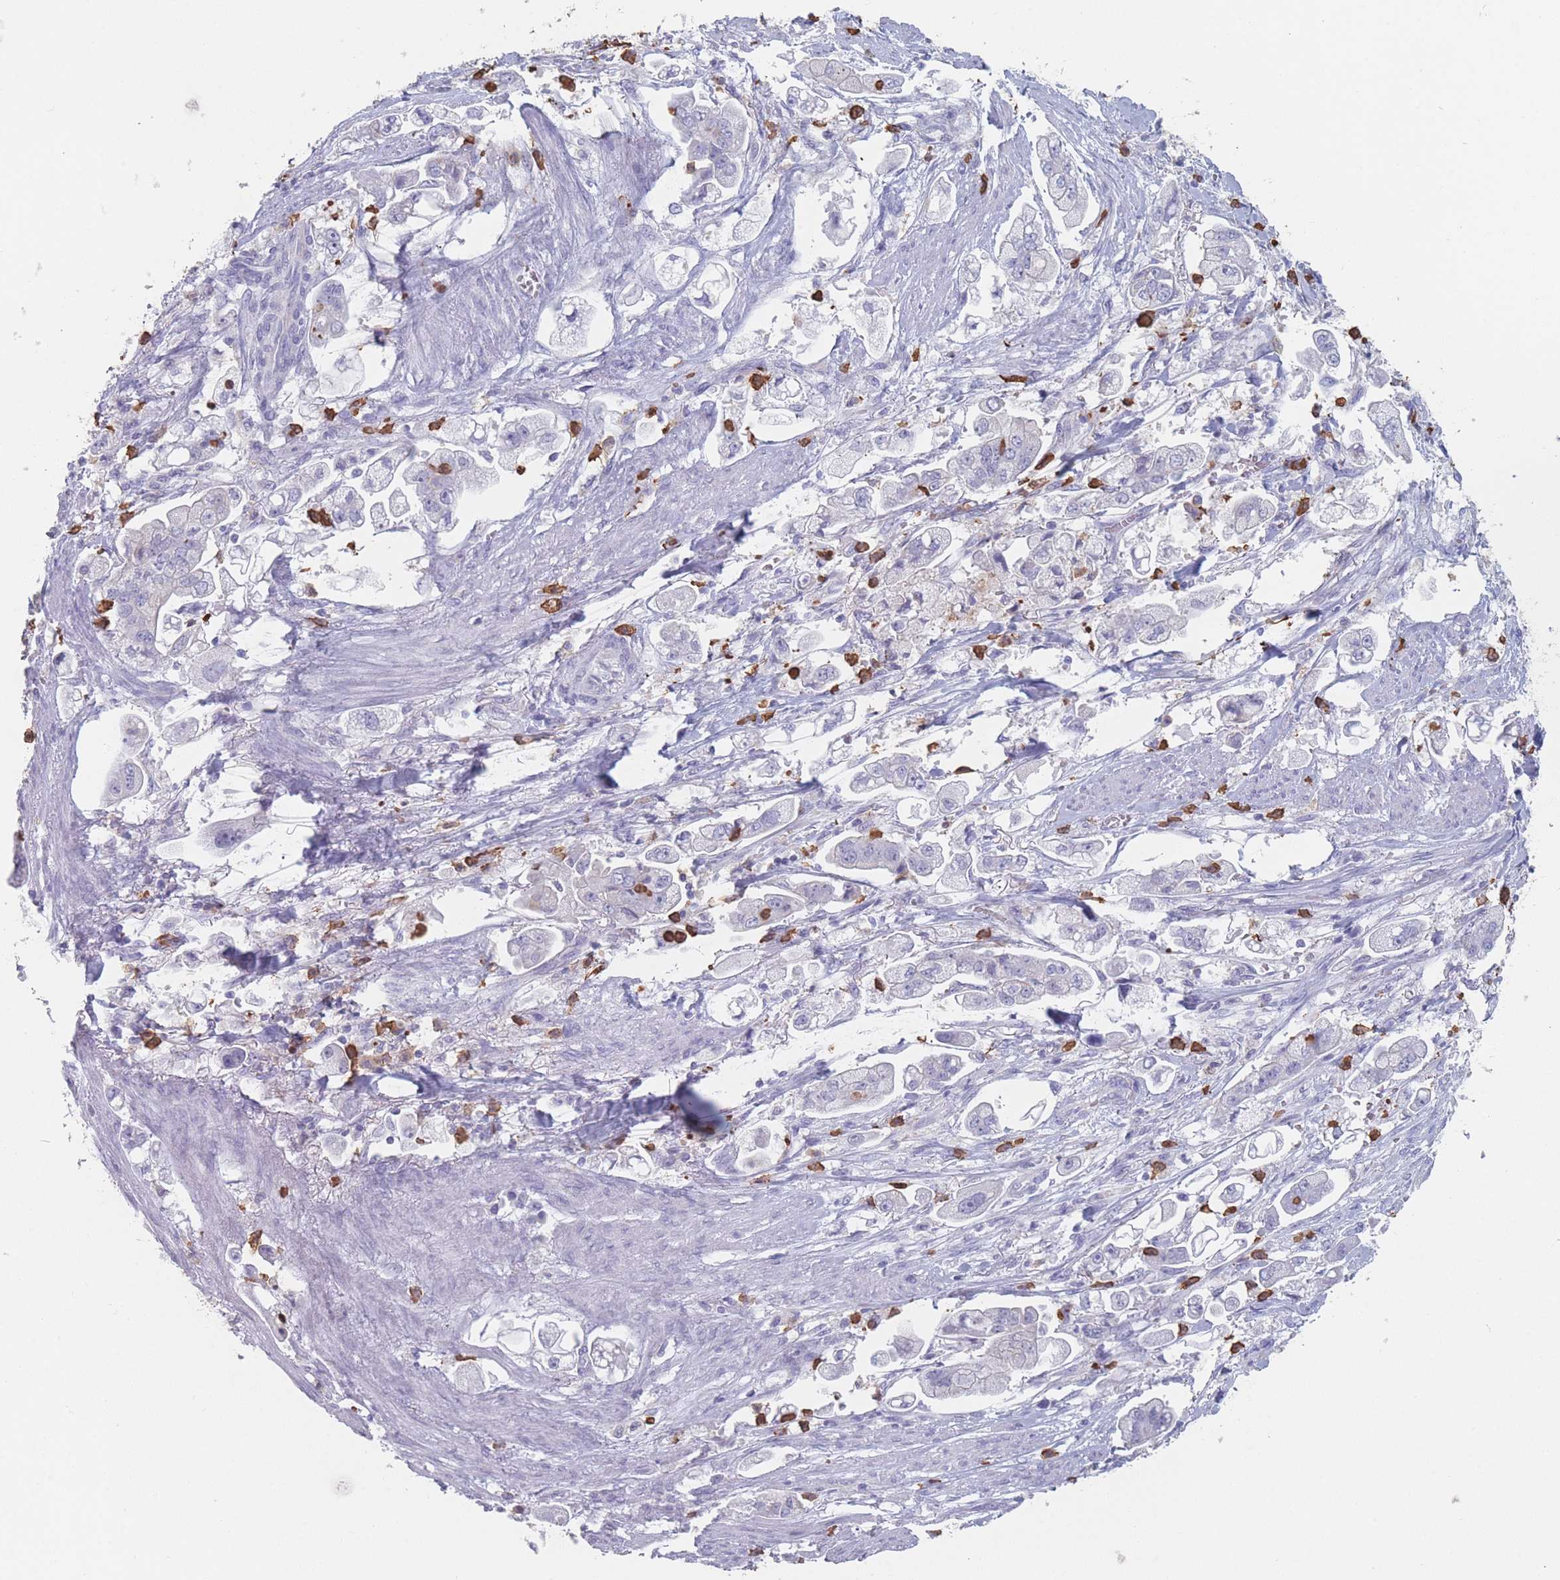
{"staining": {"intensity": "negative", "quantity": "none", "location": "none"}, "tissue": "stomach cancer", "cell_type": "Tumor cells", "image_type": "cancer", "snomed": [{"axis": "morphology", "description": "Adenocarcinoma, NOS"}, {"axis": "topography", "description": "Stomach"}], "caption": "Histopathology image shows no protein expression in tumor cells of stomach adenocarcinoma tissue.", "gene": "ATP1A3", "patient": {"sex": "male", "age": 62}}